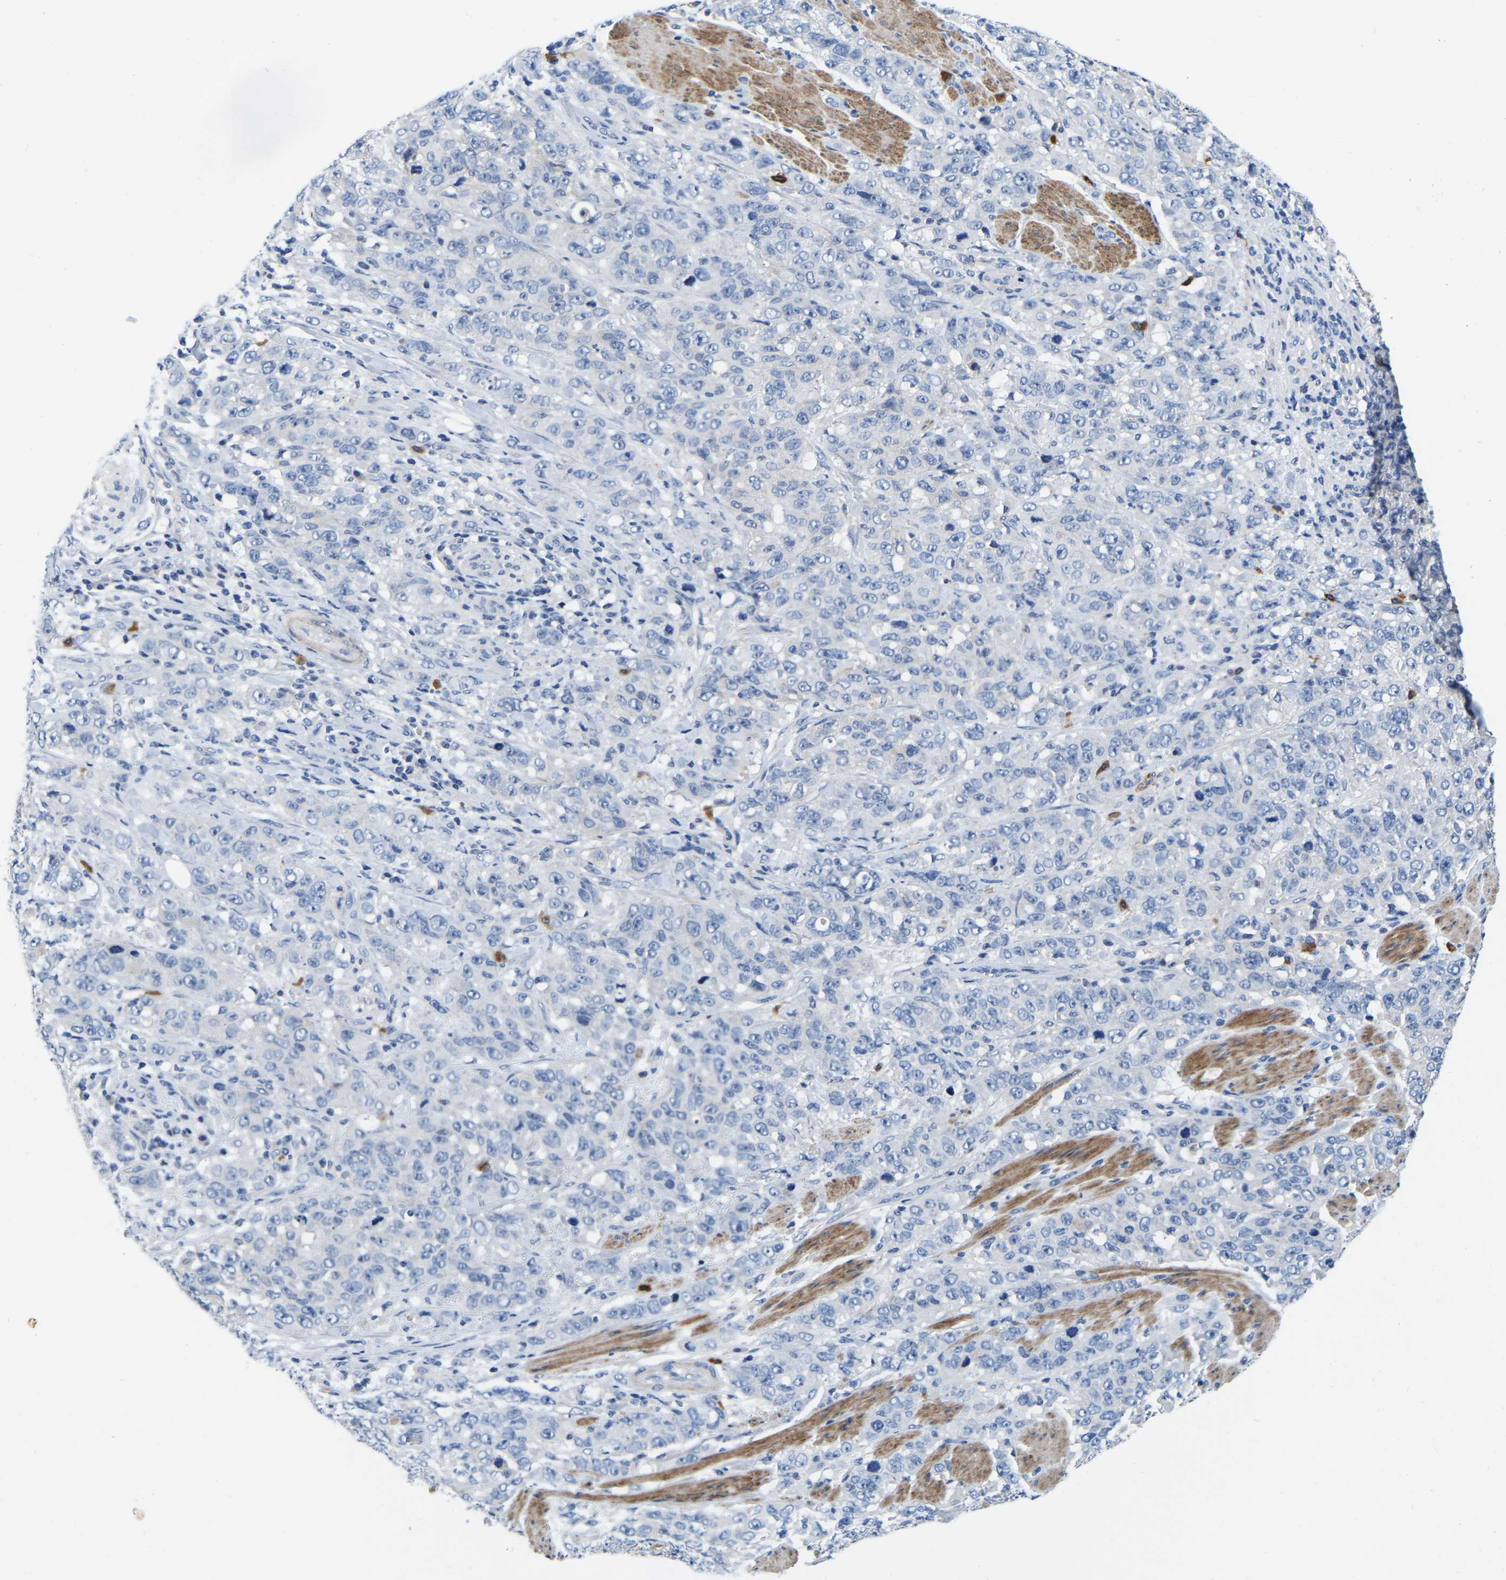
{"staining": {"intensity": "negative", "quantity": "none", "location": "none"}, "tissue": "stomach cancer", "cell_type": "Tumor cells", "image_type": "cancer", "snomed": [{"axis": "morphology", "description": "Adenocarcinoma, NOS"}, {"axis": "topography", "description": "Stomach"}], "caption": "The photomicrograph reveals no staining of tumor cells in stomach cancer (adenocarcinoma).", "gene": "RAB27B", "patient": {"sex": "male", "age": 48}}